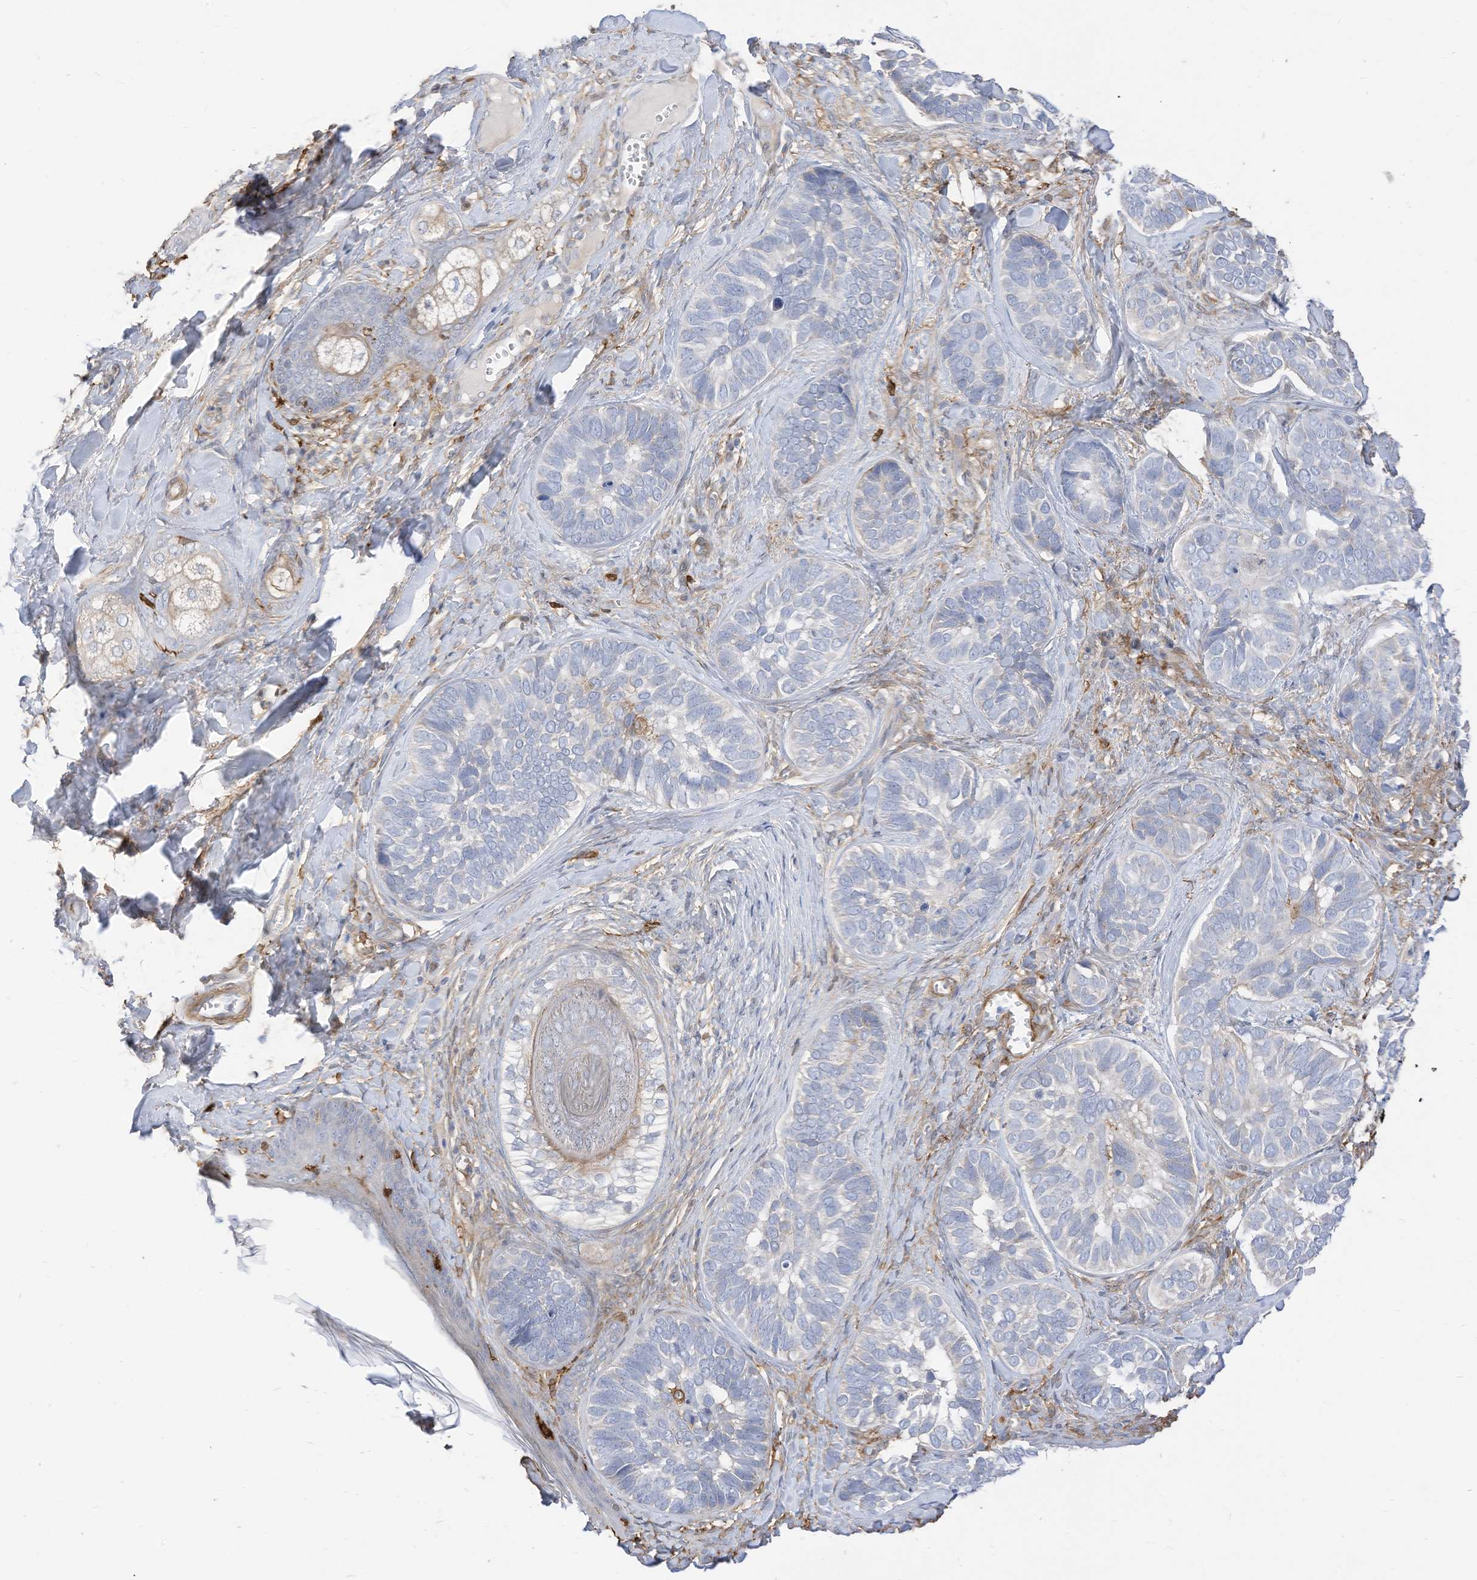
{"staining": {"intensity": "negative", "quantity": "none", "location": "none"}, "tissue": "skin cancer", "cell_type": "Tumor cells", "image_type": "cancer", "snomed": [{"axis": "morphology", "description": "Basal cell carcinoma"}, {"axis": "topography", "description": "Skin"}], "caption": "The image displays no staining of tumor cells in skin basal cell carcinoma.", "gene": "ATP13A1", "patient": {"sex": "male", "age": 62}}